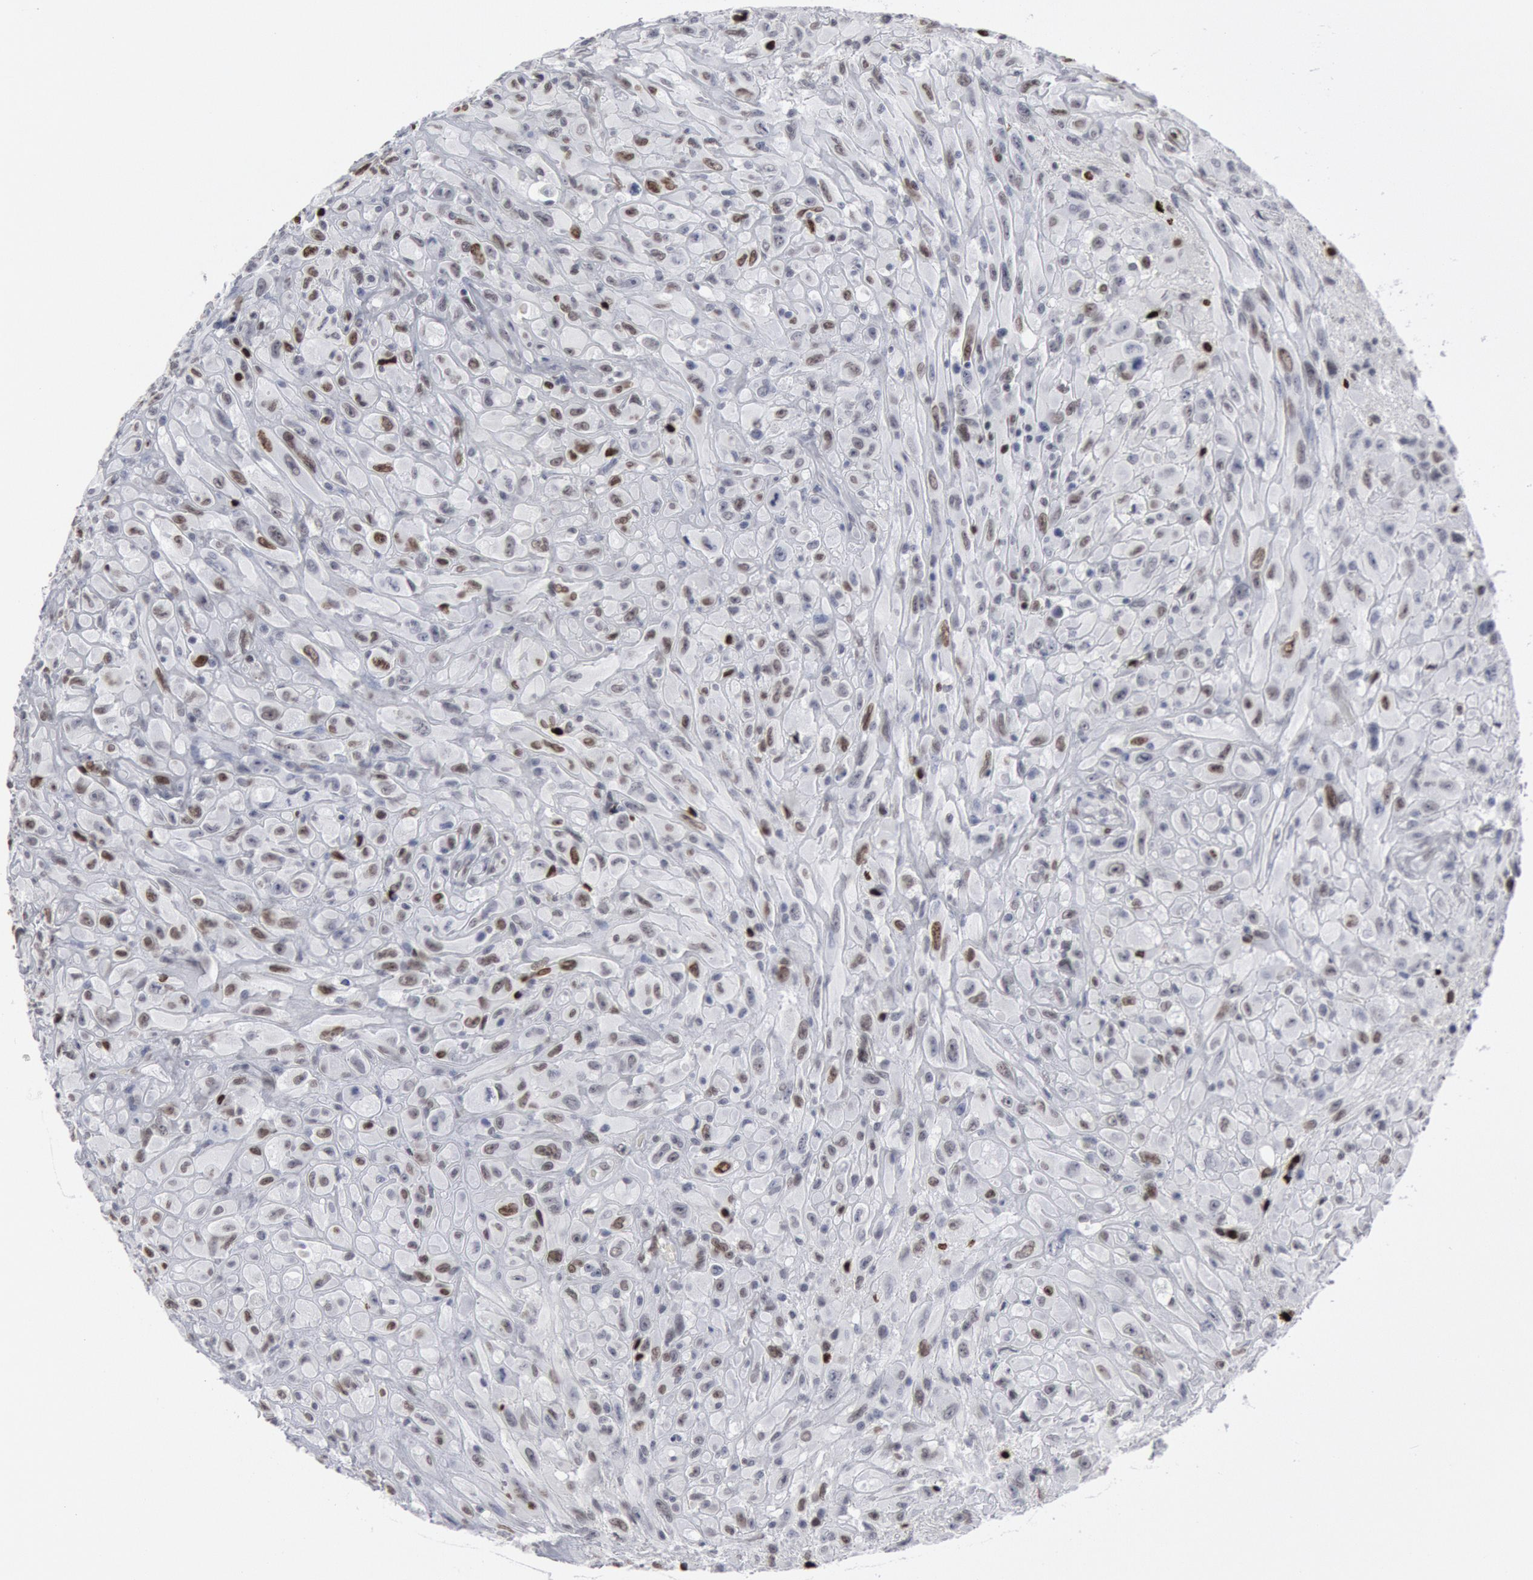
{"staining": {"intensity": "weak", "quantity": "25%-75%", "location": "nuclear"}, "tissue": "glioma", "cell_type": "Tumor cells", "image_type": "cancer", "snomed": [{"axis": "morphology", "description": "Glioma, malignant, High grade"}, {"axis": "topography", "description": "Brain"}], "caption": "Immunohistochemical staining of human glioma displays low levels of weak nuclear positivity in about 25%-75% of tumor cells. Immunohistochemistry (ihc) stains the protein in brown and the nuclei are stained blue.", "gene": "MECP2", "patient": {"sex": "male", "age": 48}}